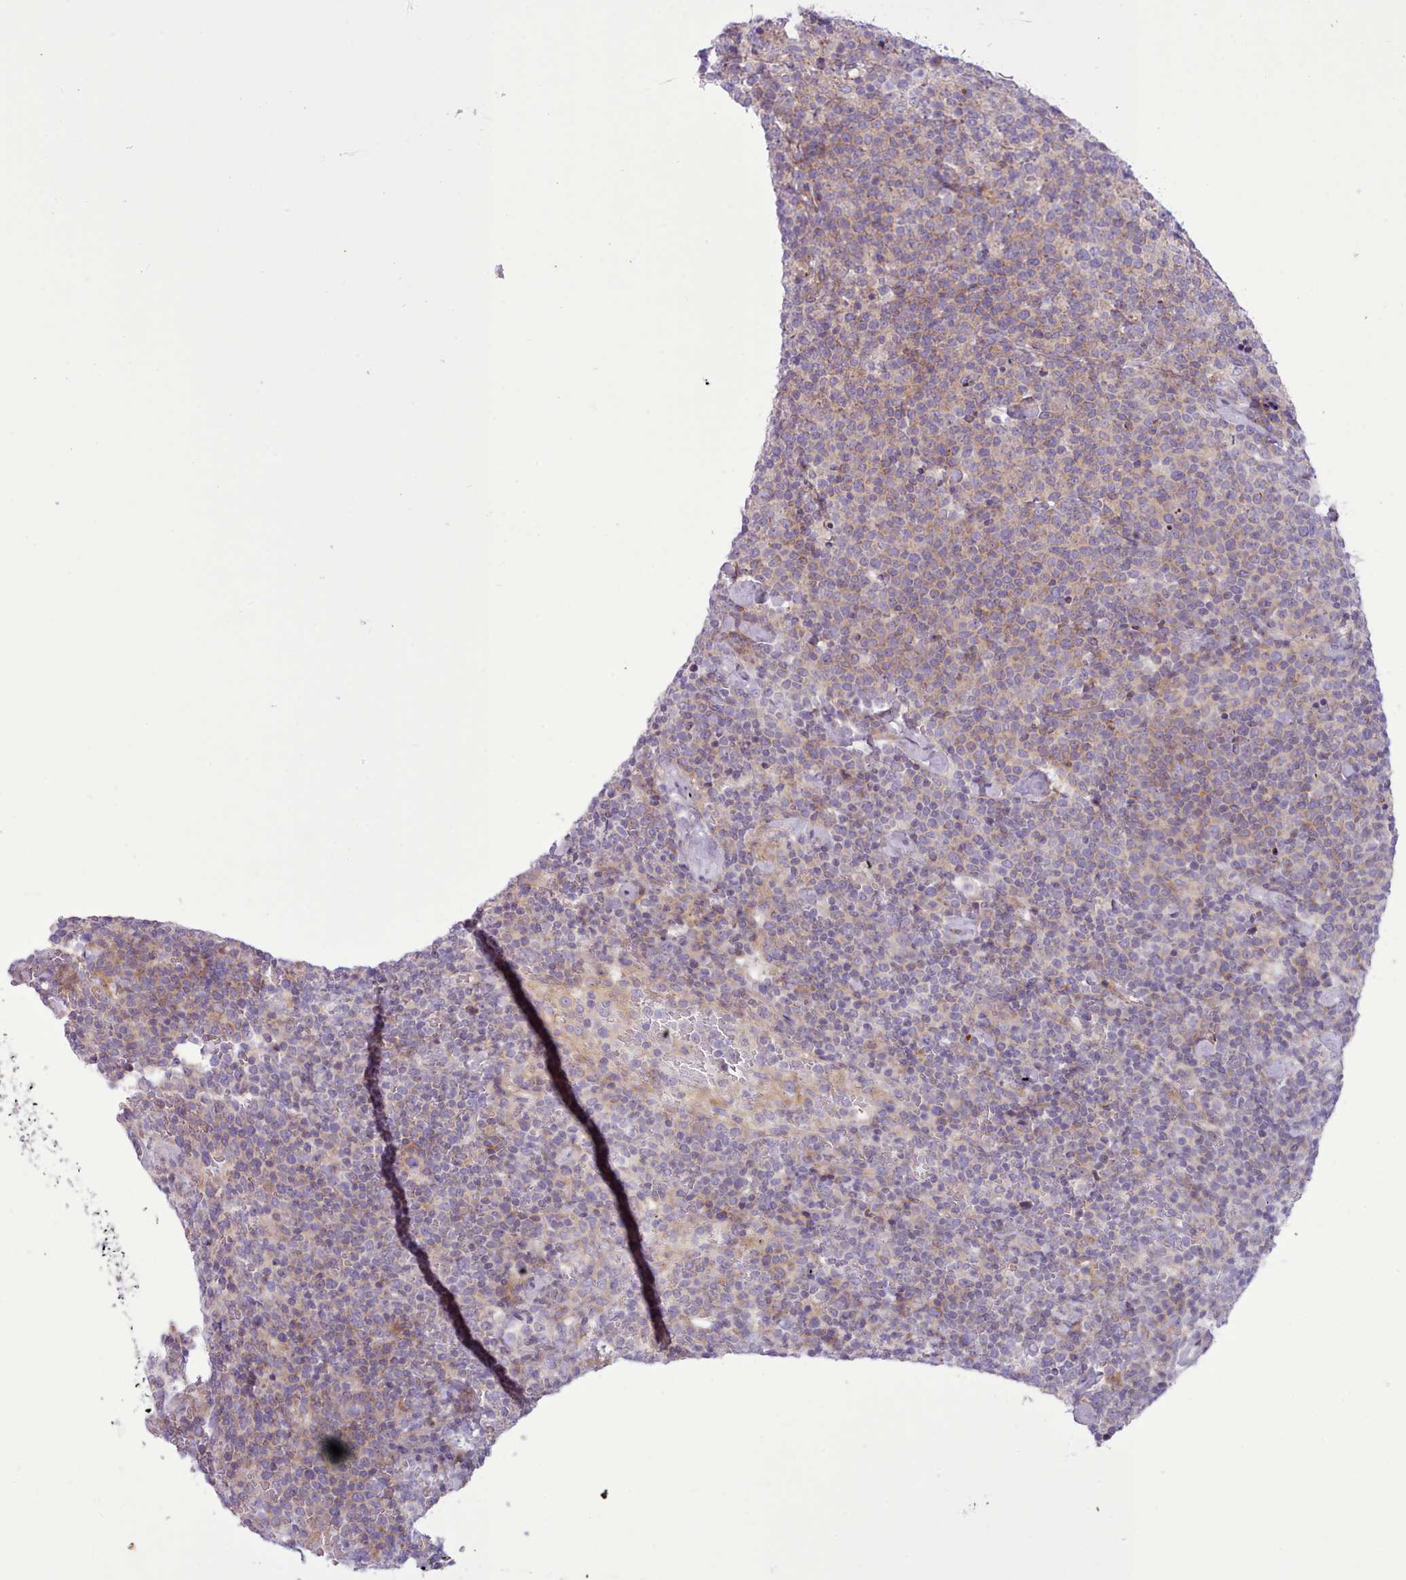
{"staining": {"intensity": "weak", "quantity": "<25%", "location": "cytoplasmic/membranous"}, "tissue": "lymphoma", "cell_type": "Tumor cells", "image_type": "cancer", "snomed": [{"axis": "morphology", "description": "Malignant lymphoma, non-Hodgkin's type, High grade"}, {"axis": "topography", "description": "Lymph node"}], "caption": "The IHC micrograph has no significant staining in tumor cells of lymphoma tissue.", "gene": "TENT4B", "patient": {"sex": "male", "age": 61}}